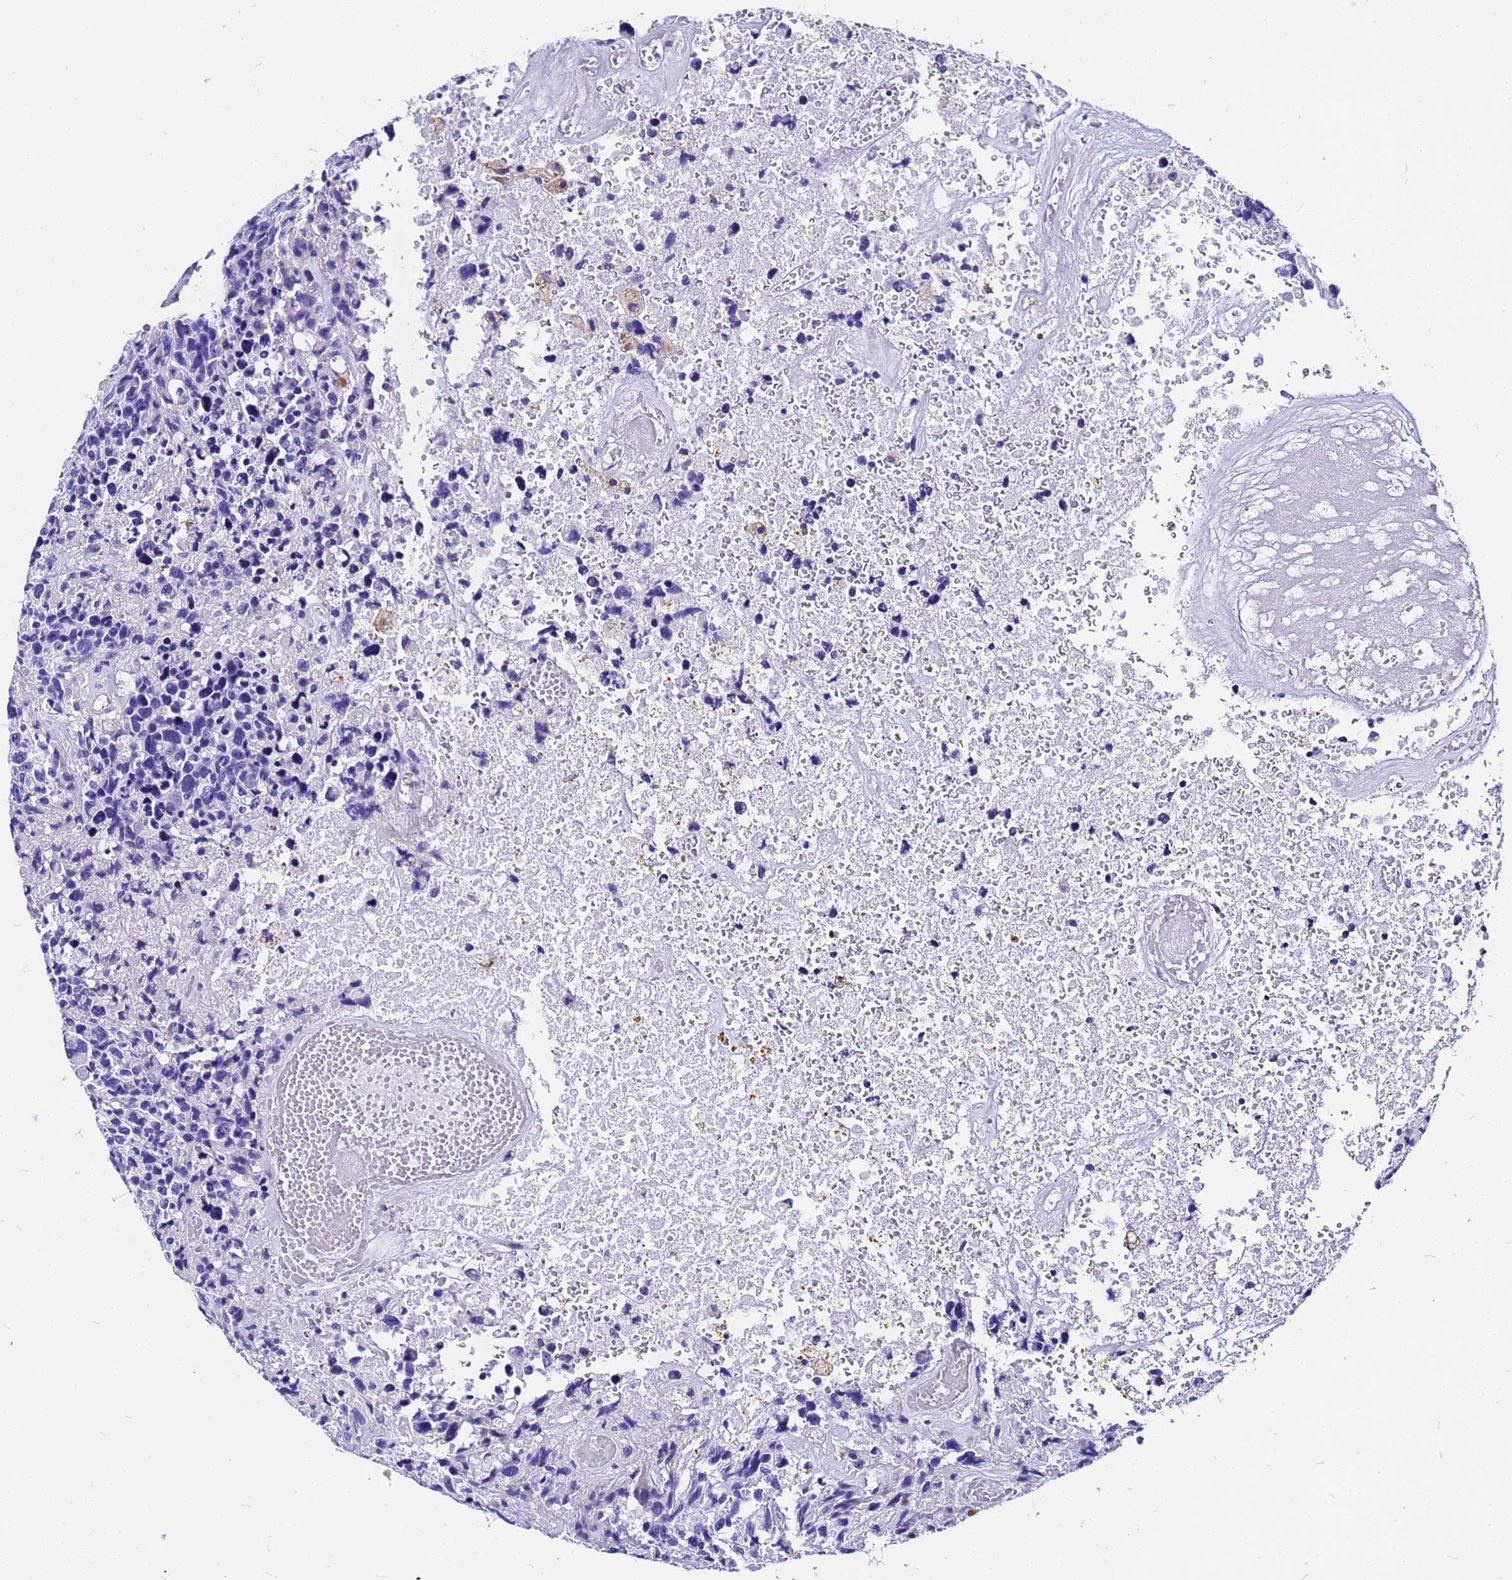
{"staining": {"intensity": "negative", "quantity": "none", "location": "none"}, "tissue": "glioma", "cell_type": "Tumor cells", "image_type": "cancer", "snomed": [{"axis": "morphology", "description": "Glioma, malignant, High grade"}, {"axis": "topography", "description": "Brain"}], "caption": "High magnification brightfield microscopy of malignant glioma (high-grade) stained with DAB (3,3'-diaminobenzidine) (brown) and counterstained with hematoxylin (blue): tumor cells show no significant positivity. (DAB (3,3'-diaminobenzidine) immunohistochemistry visualized using brightfield microscopy, high magnification).", "gene": "HERC4", "patient": {"sex": "male", "age": 69}}